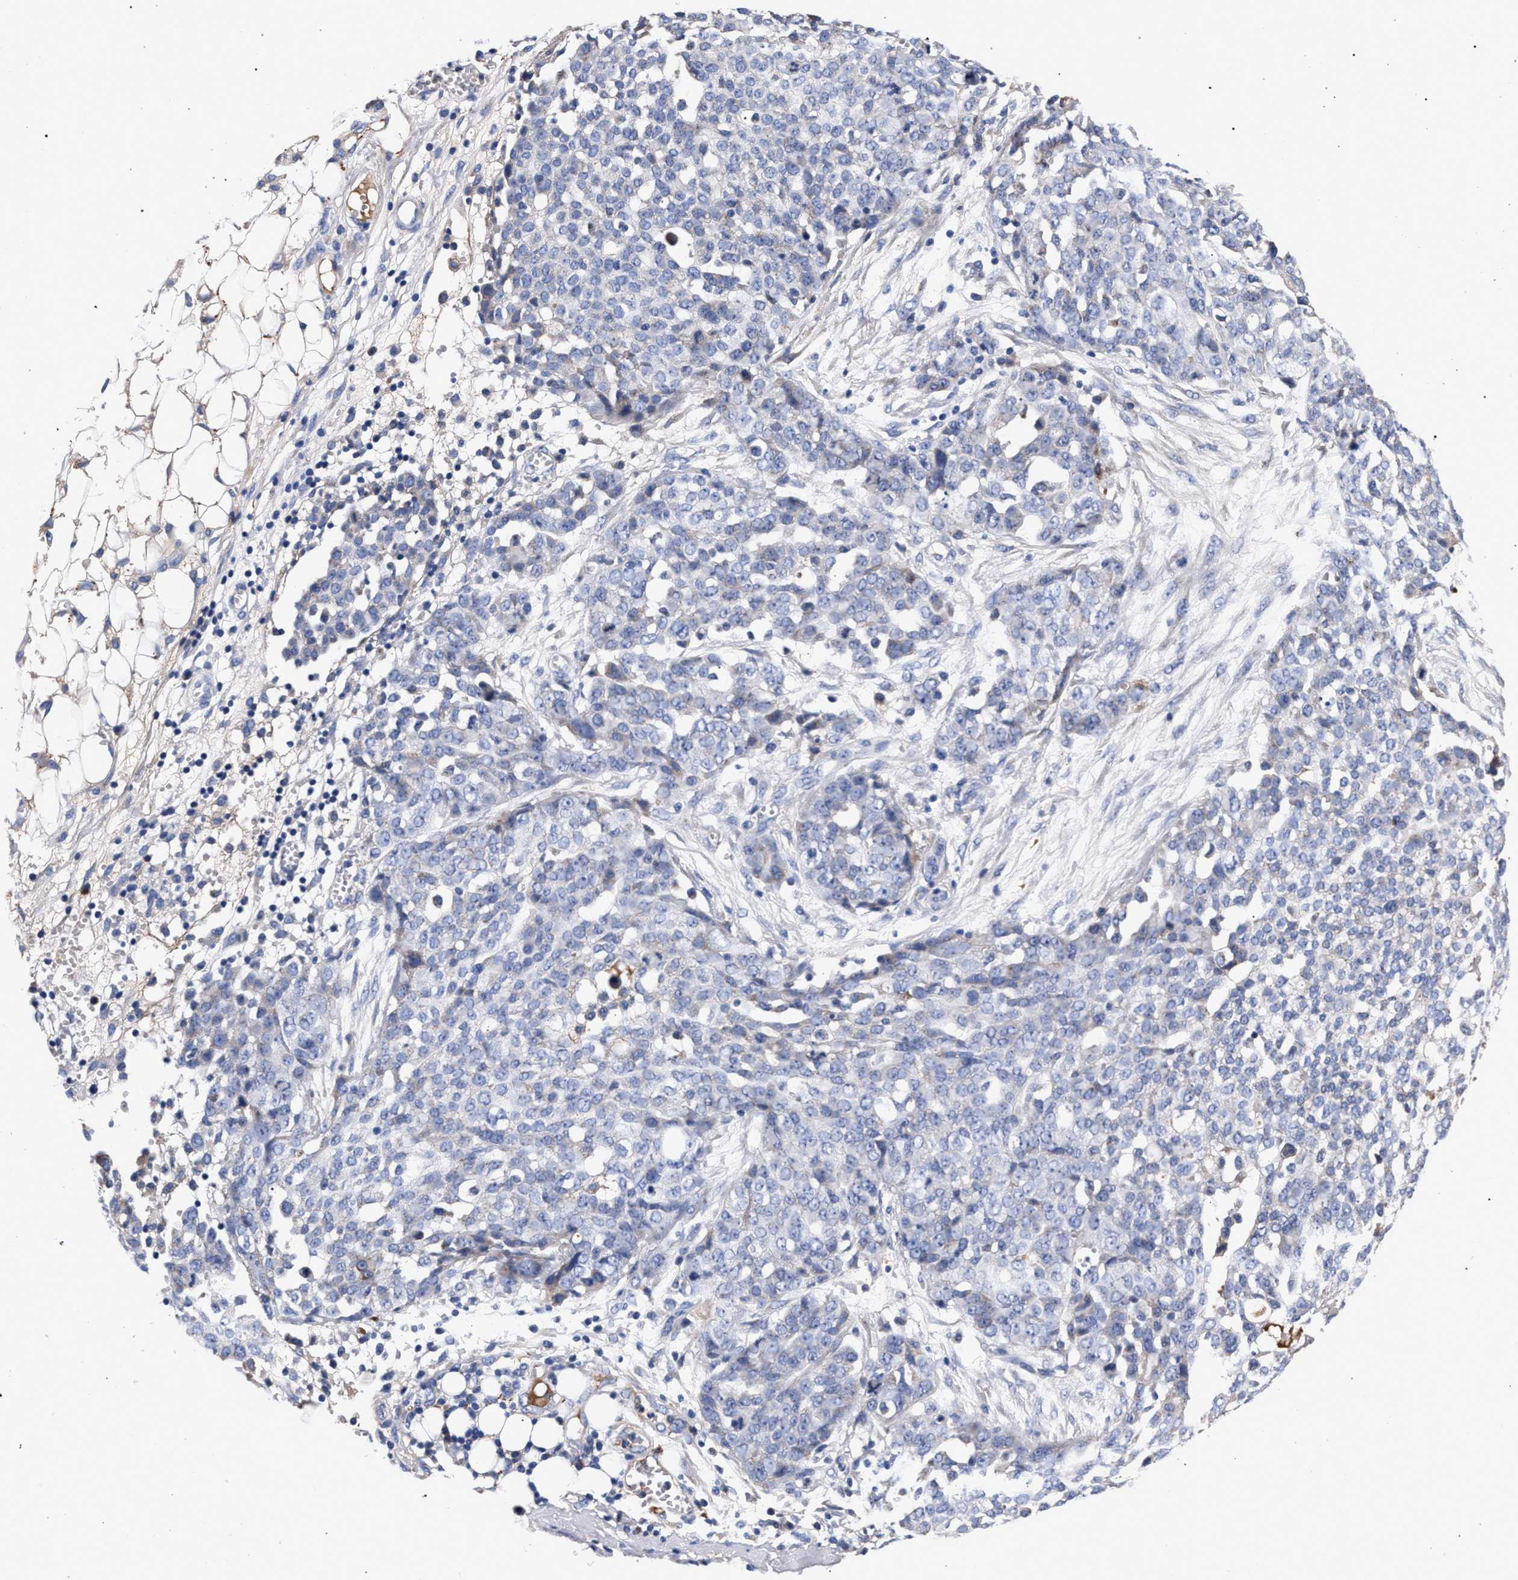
{"staining": {"intensity": "negative", "quantity": "none", "location": "none"}, "tissue": "ovarian cancer", "cell_type": "Tumor cells", "image_type": "cancer", "snomed": [{"axis": "morphology", "description": "Cystadenocarcinoma, serous, NOS"}, {"axis": "topography", "description": "Soft tissue"}, {"axis": "topography", "description": "Ovary"}], "caption": "Tumor cells show no significant protein staining in ovarian cancer (serous cystadenocarcinoma). (Stains: DAB immunohistochemistry (IHC) with hematoxylin counter stain, Microscopy: brightfield microscopy at high magnification).", "gene": "ACOX1", "patient": {"sex": "female", "age": 57}}